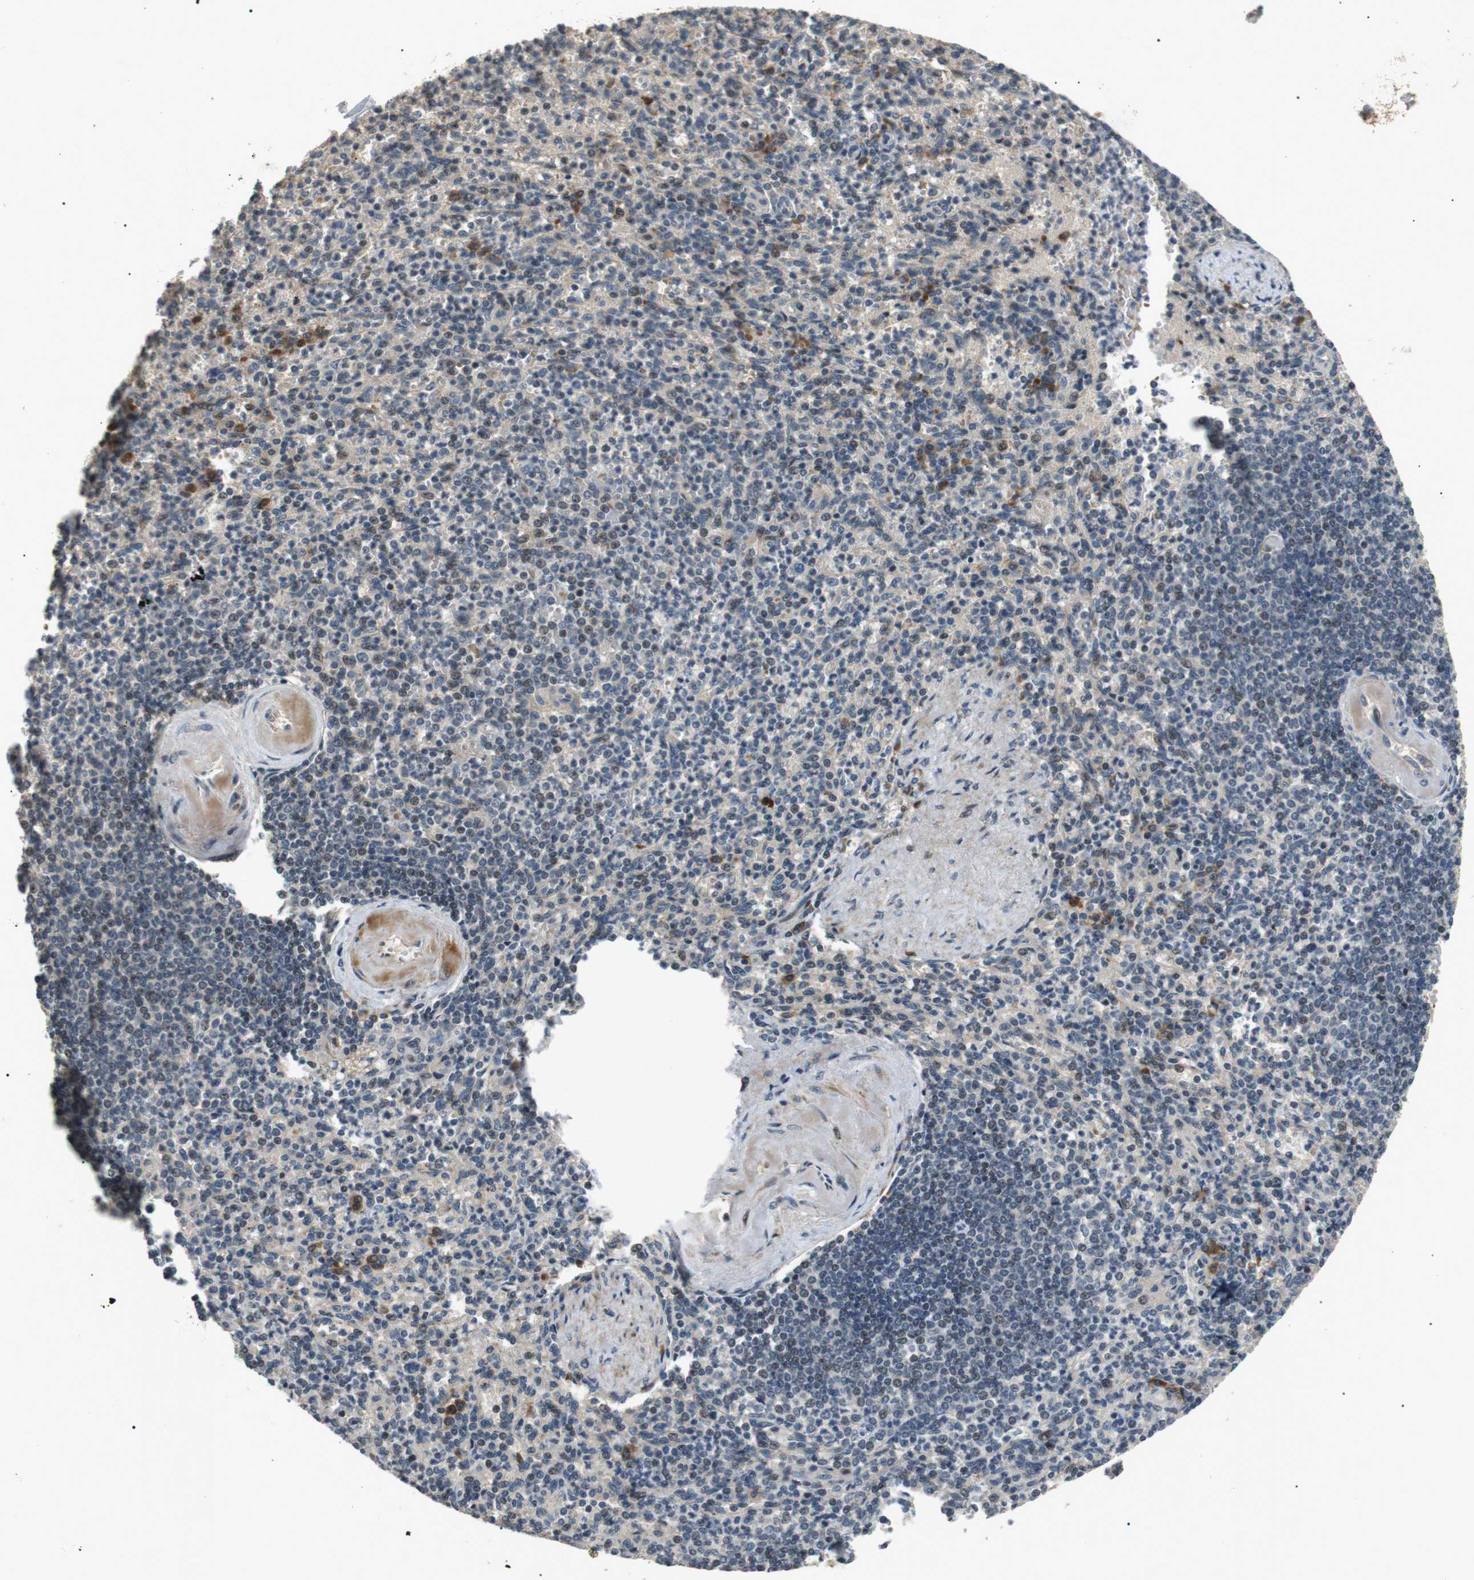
{"staining": {"intensity": "weak", "quantity": "25%-75%", "location": "cytoplasmic/membranous"}, "tissue": "spleen", "cell_type": "Cells in red pulp", "image_type": "normal", "snomed": [{"axis": "morphology", "description": "Normal tissue, NOS"}, {"axis": "topography", "description": "Spleen"}], "caption": "Benign spleen exhibits weak cytoplasmic/membranous expression in approximately 25%-75% of cells in red pulp, visualized by immunohistochemistry.", "gene": "HSPA13", "patient": {"sex": "female", "age": 74}}